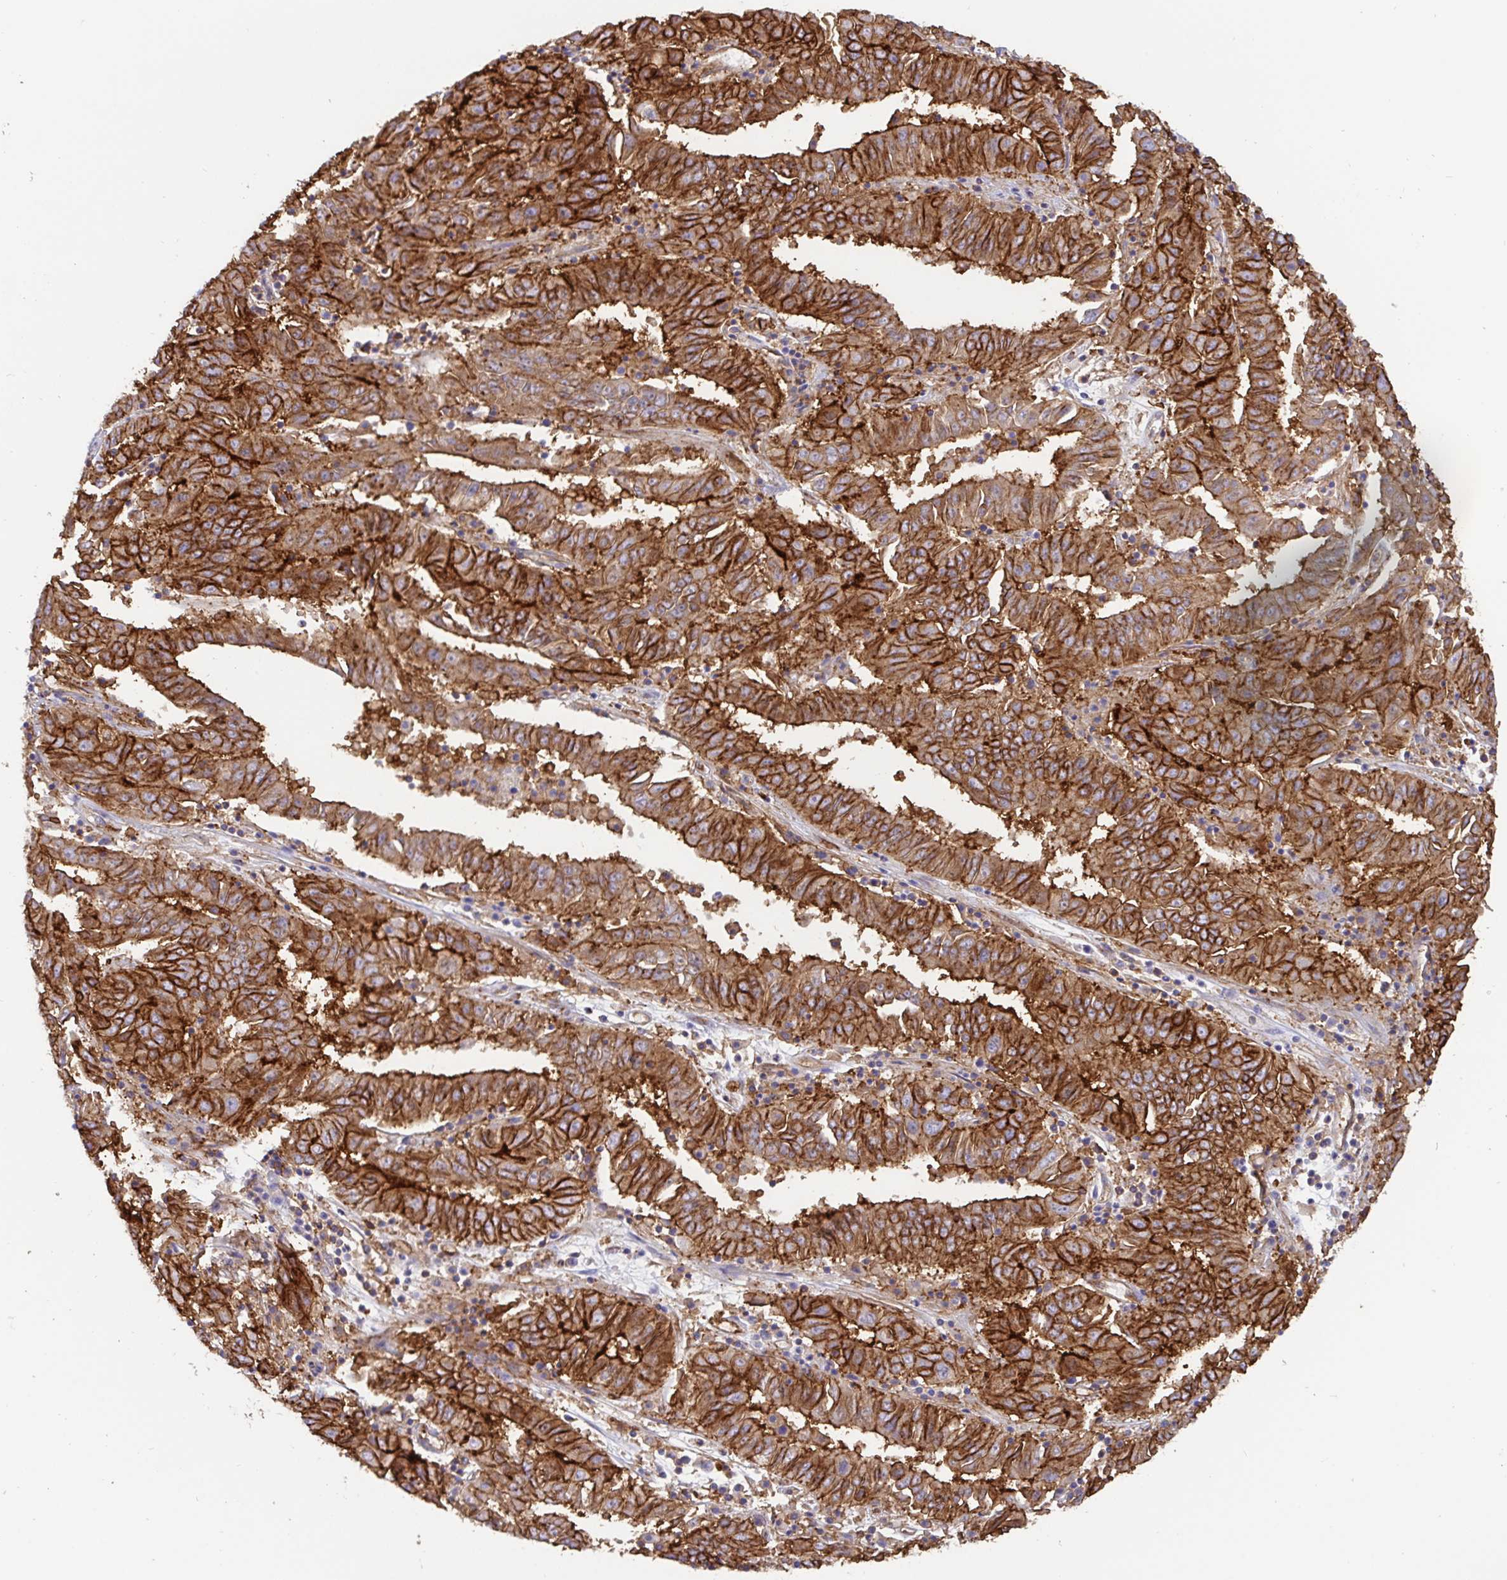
{"staining": {"intensity": "strong", "quantity": "25%-75%", "location": "cytoplasmic/membranous"}, "tissue": "pancreatic cancer", "cell_type": "Tumor cells", "image_type": "cancer", "snomed": [{"axis": "morphology", "description": "Adenocarcinoma, NOS"}, {"axis": "topography", "description": "Pancreas"}], "caption": "Brown immunohistochemical staining in pancreatic cancer displays strong cytoplasmic/membranous expression in approximately 25%-75% of tumor cells.", "gene": "ANXA2", "patient": {"sex": "male", "age": 63}}